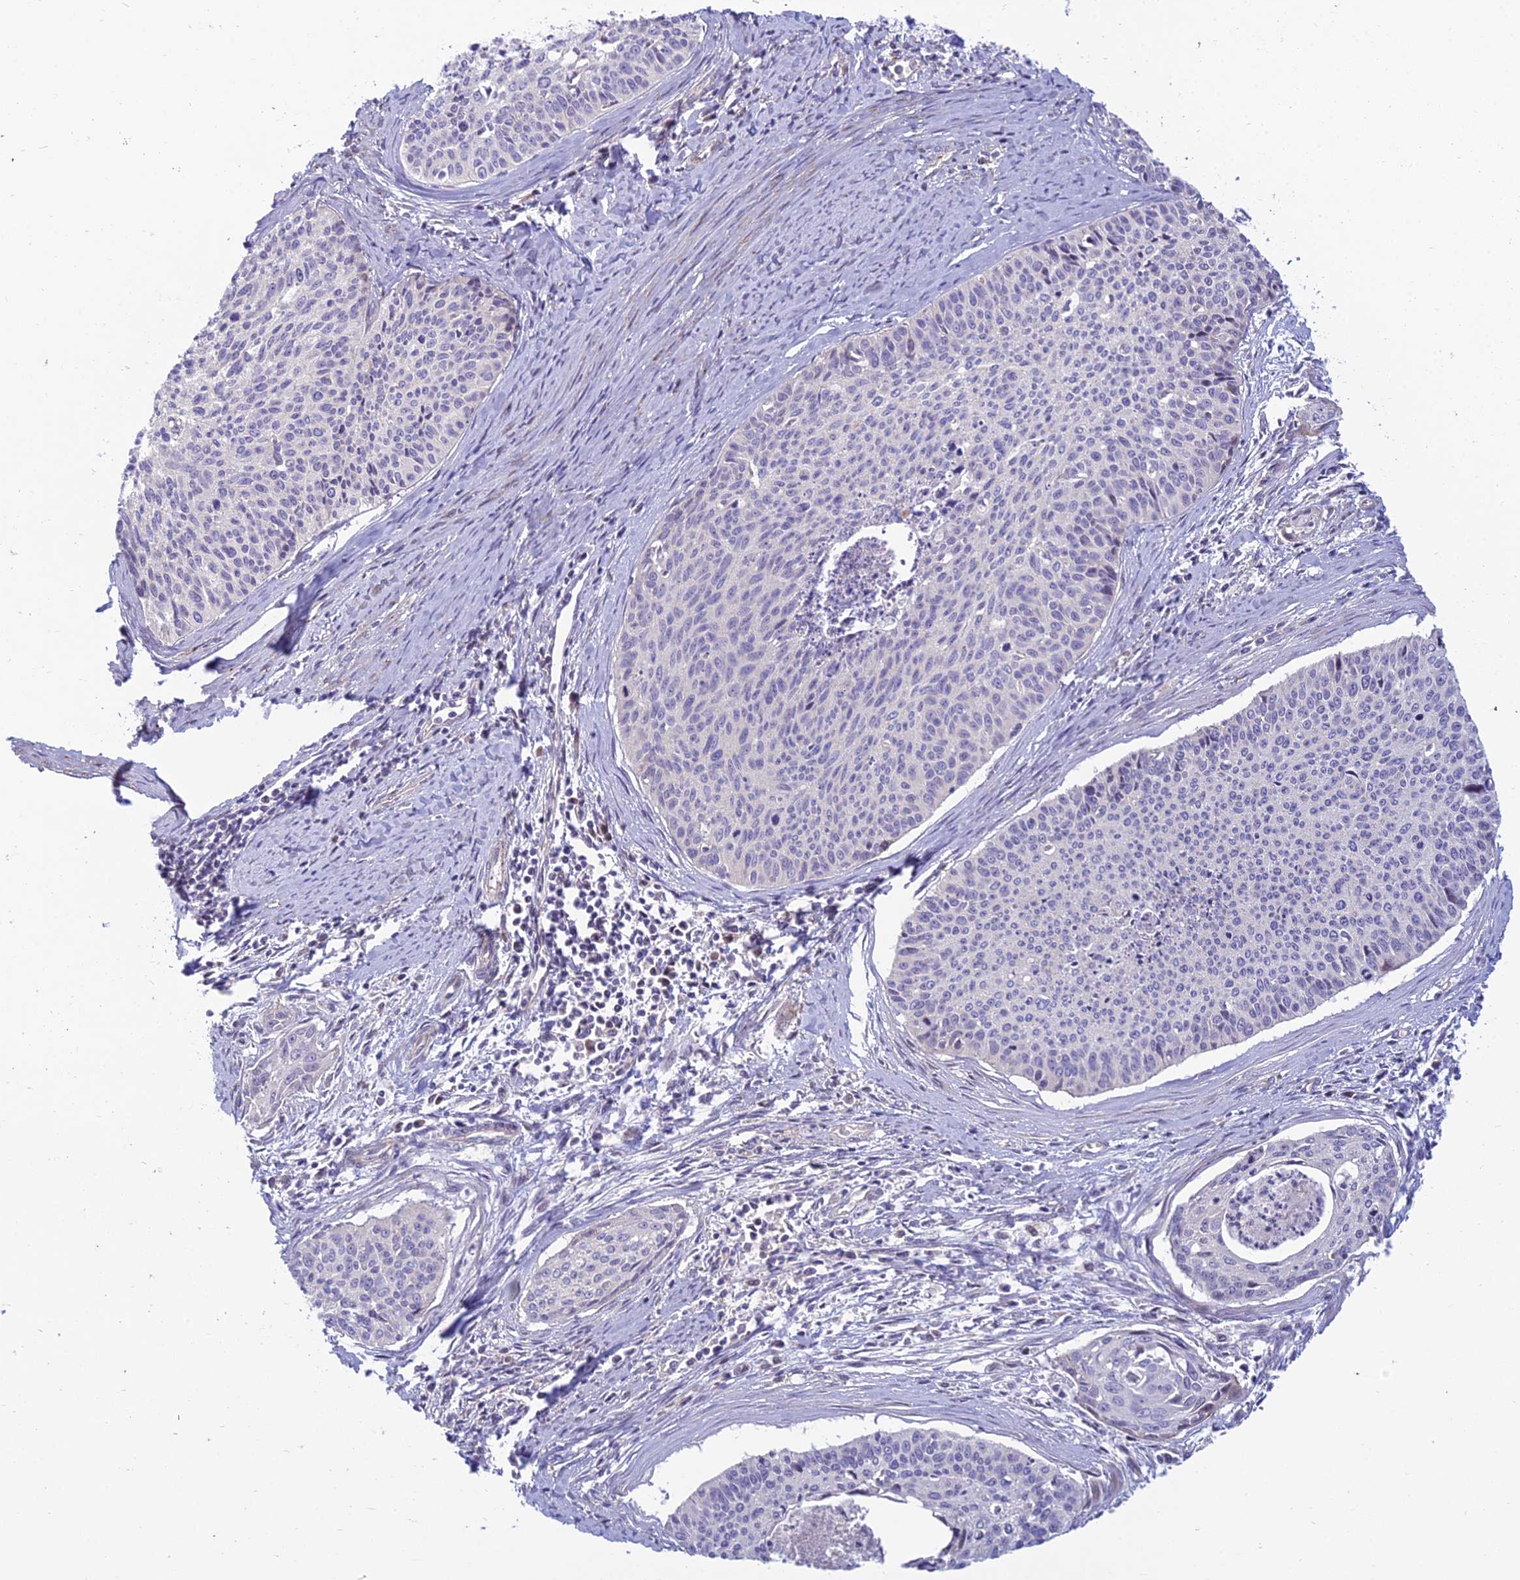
{"staining": {"intensity": "negative", "quantity": "none", "location": "none"}, "tissue": "cervical cancer", "cell_type": "Tumor cells", "image_type": "cancer", "snomed": [{"axis": "morphology", "description": "Squamous cell carcinoma, NOS"}, {"axis": "topography", "description": "Cervix"}], "caption": "Immunohistochemical staining of human squamous cell carcinoma (cervical) reveals no significant expression in tumor cells.", "gene": "DUS2", "patient": {"sex": "female", "age": 55}}